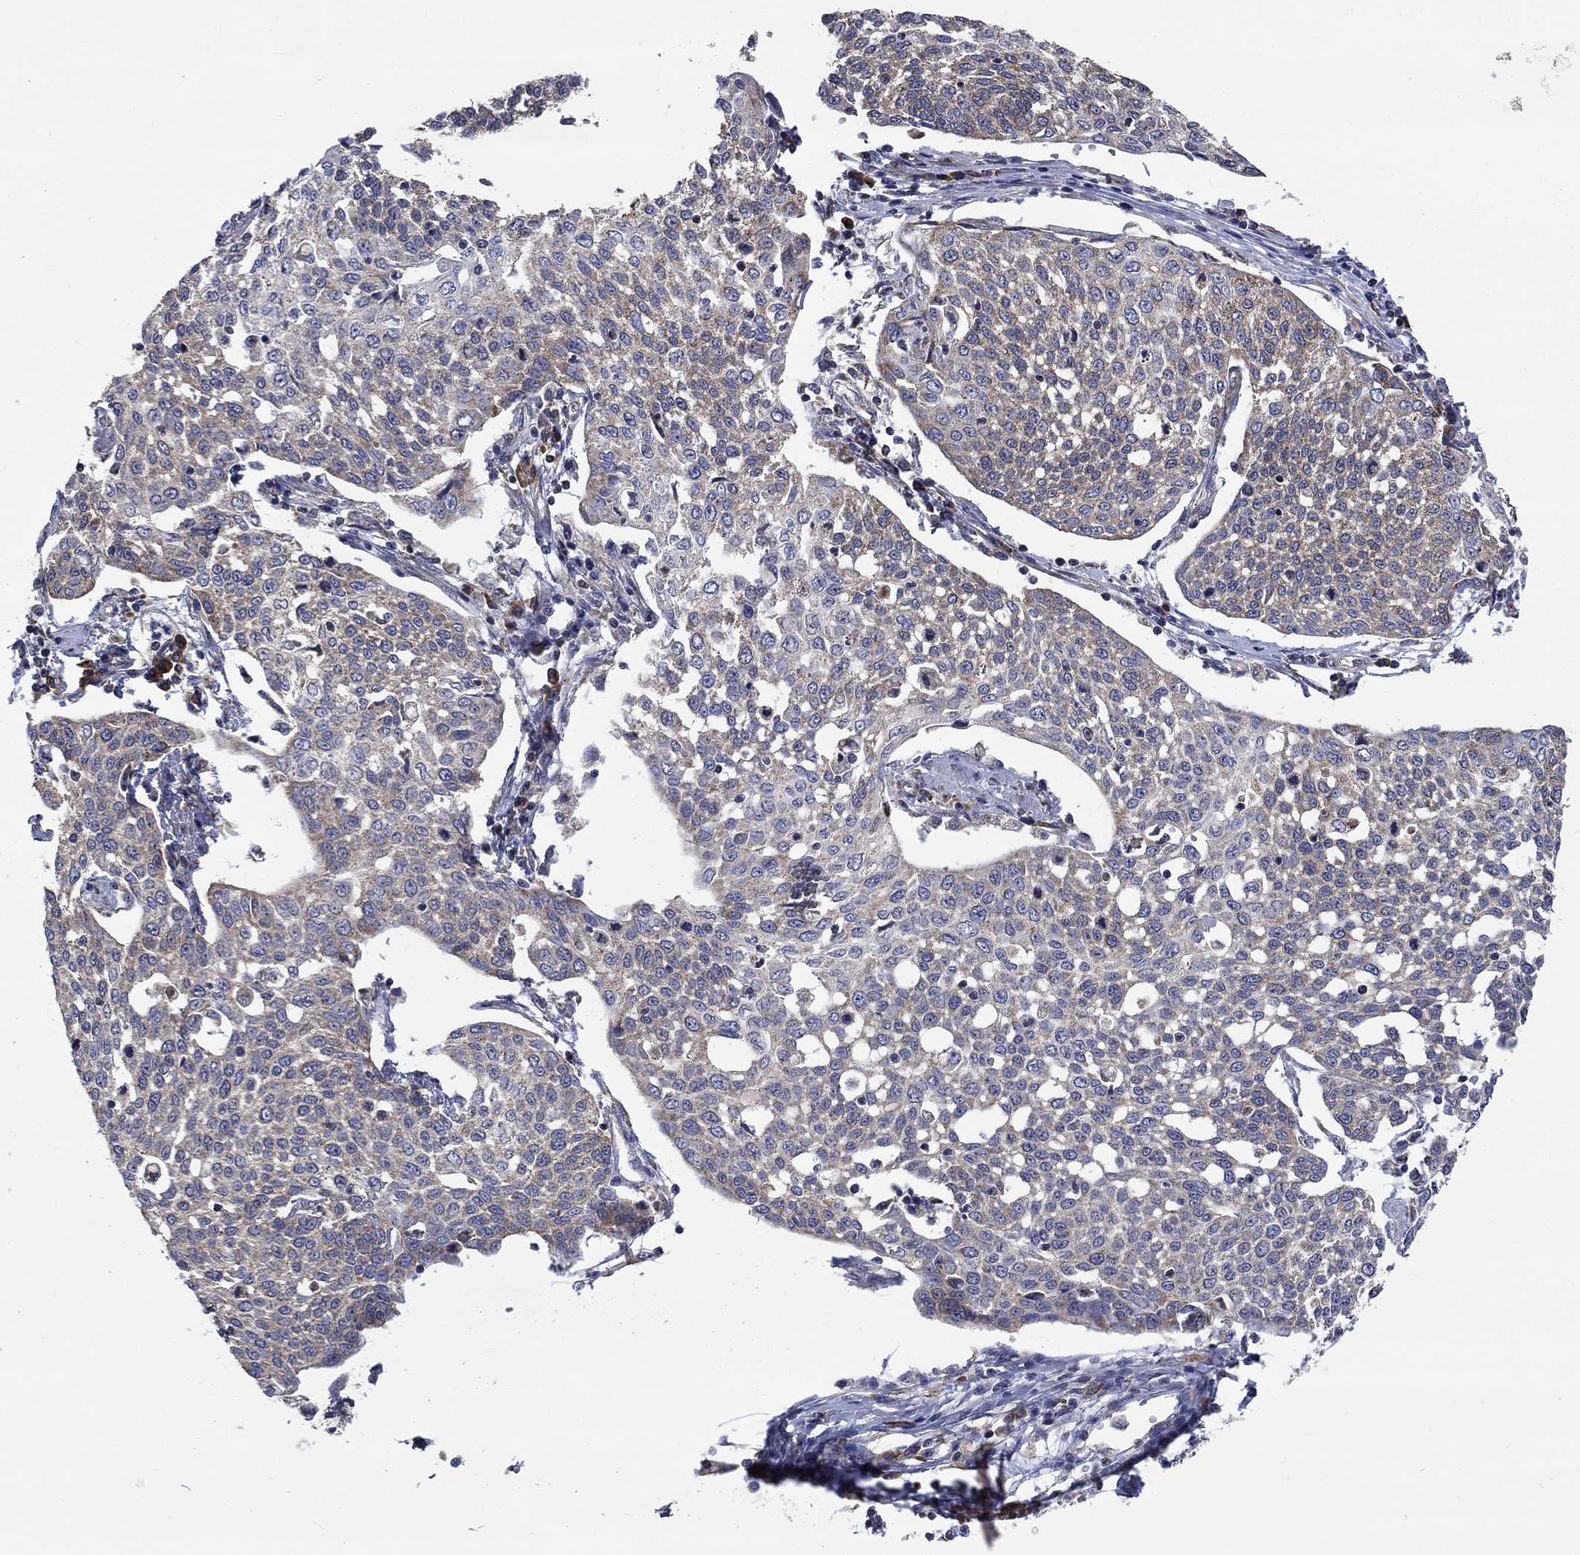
{"staining": {"intensity": "weak", "quantity": "25%-75%", "location": "cytoplasmic/membranous"}, "tissue": "cervical cancer", "cell_type": "Tumor cells", "image_type": "cancer", "snomed": [{"axis": "morphology", "description": "Squamous cell carcinoma, NOS"}, {"axis": "topography", "description": "Cervix"}], "caption": "Tumor cells demonstrate low levels of weak cytoplasmic/membranous positivity in about 25%-75% of cells in human cervical cancer. The staining is performed using DAB (3,3'-diaminobenzidine) brown chromogen to label protein expression. The nuclei are counter-stained blue using hematoxylin.", "gene": "RPLP0", "patient": {"sex": "female", "age": 34}}